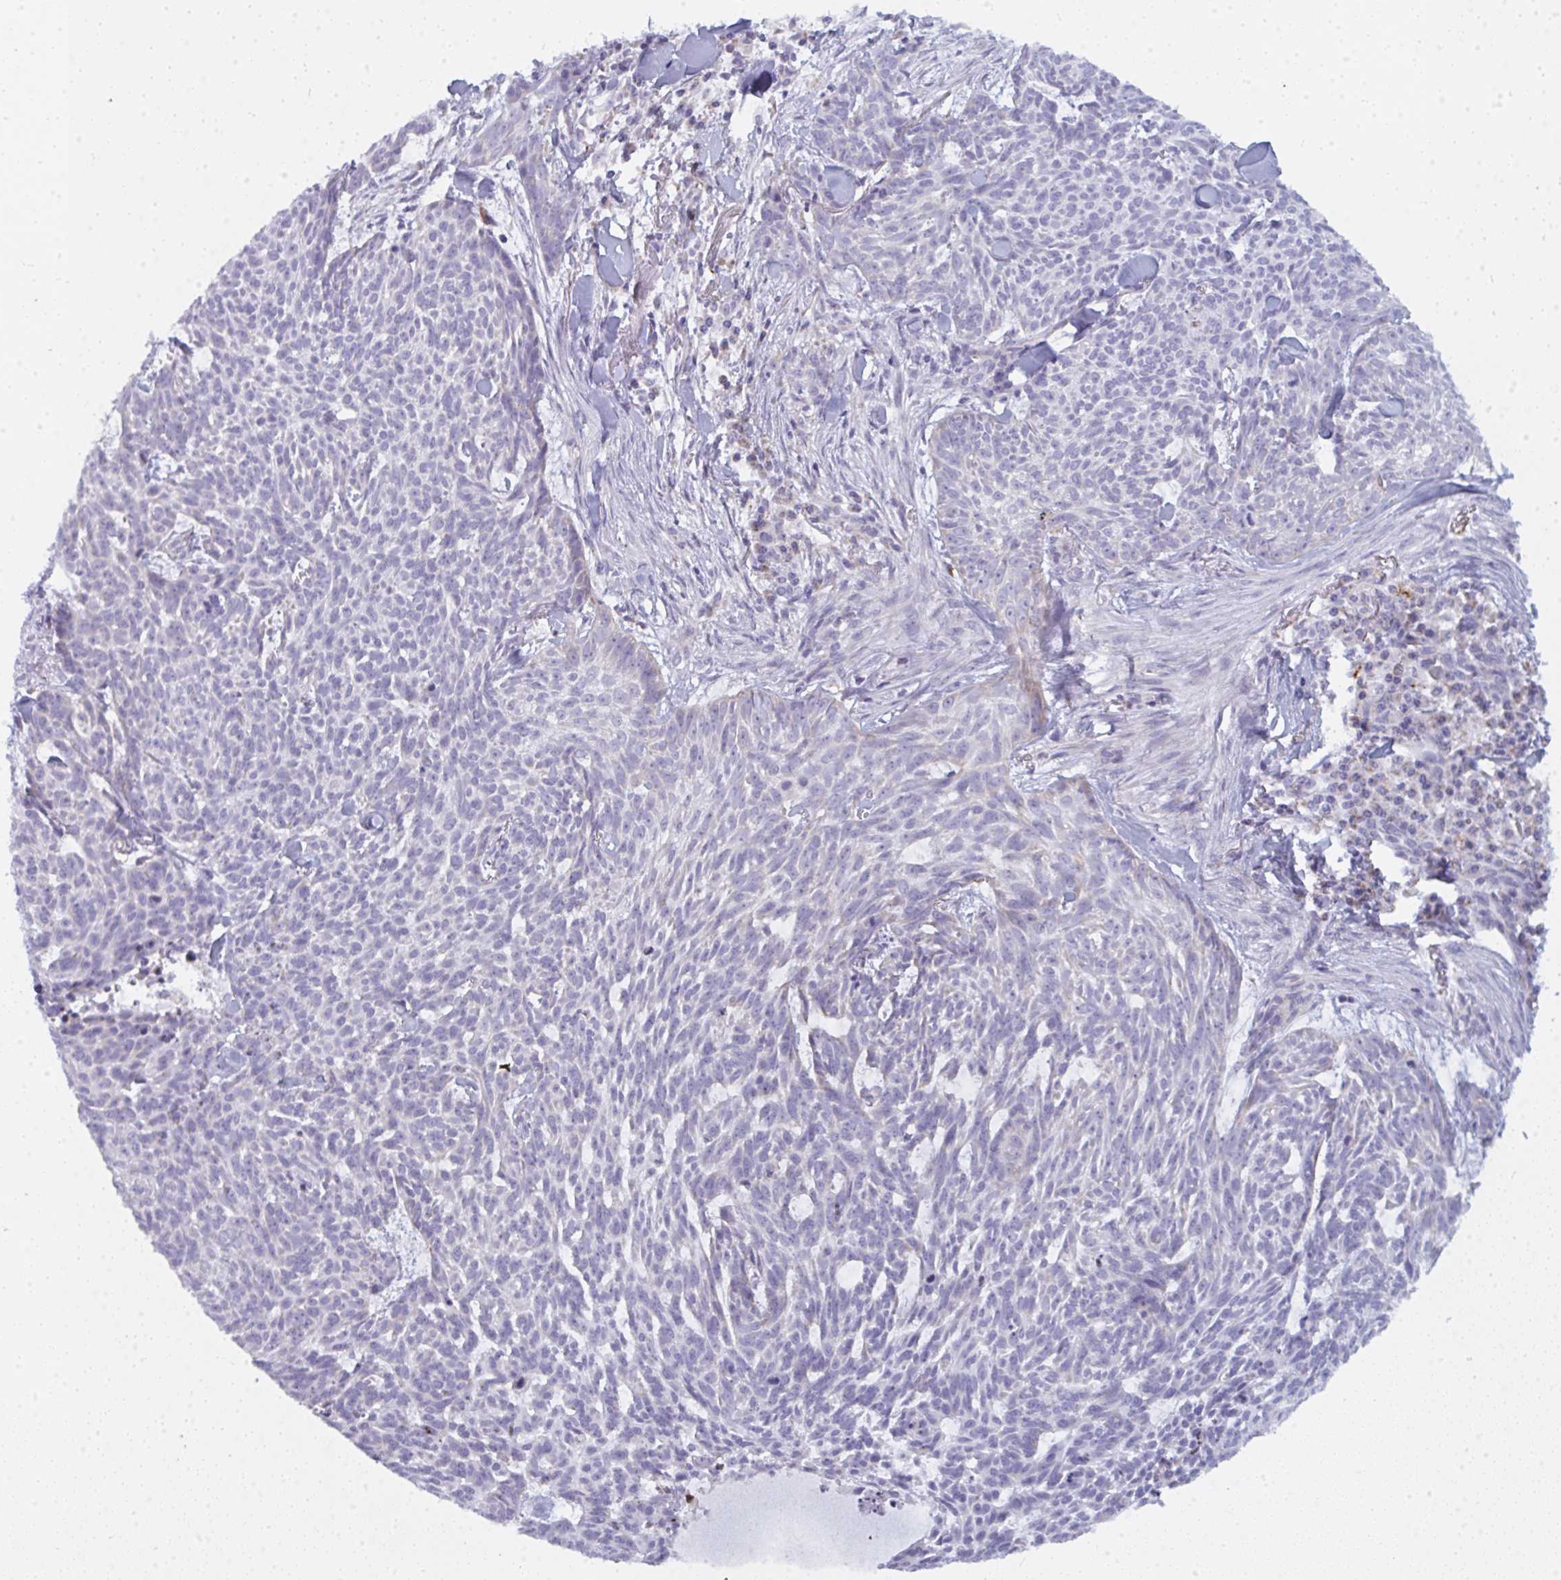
{"staining": {"intensity": "negative", "quantity": "none", "location": "none"}, "tissue": "skin cancer", "cell_type": "Tumor cells", "image_type": "cancer", "snomed": [{"axis": "morphology", "description": "Basal cell carcinoma"}, {"axis": "topography", "description": "Skin"}], "caption": "High magnification brightfield microscopy of skin basal cell carcinoma stained with DAB (3,3'-diaminobenzidine) (brown) and counterstained with hematoxylin (blue): tumor cells show no significant expression. (DAB immunohistochemistry (IHC) visualized using brightfield microscopy, high magnification).", "gene": "ATG9A", "patient": {"sex": "female", "age": 93}}